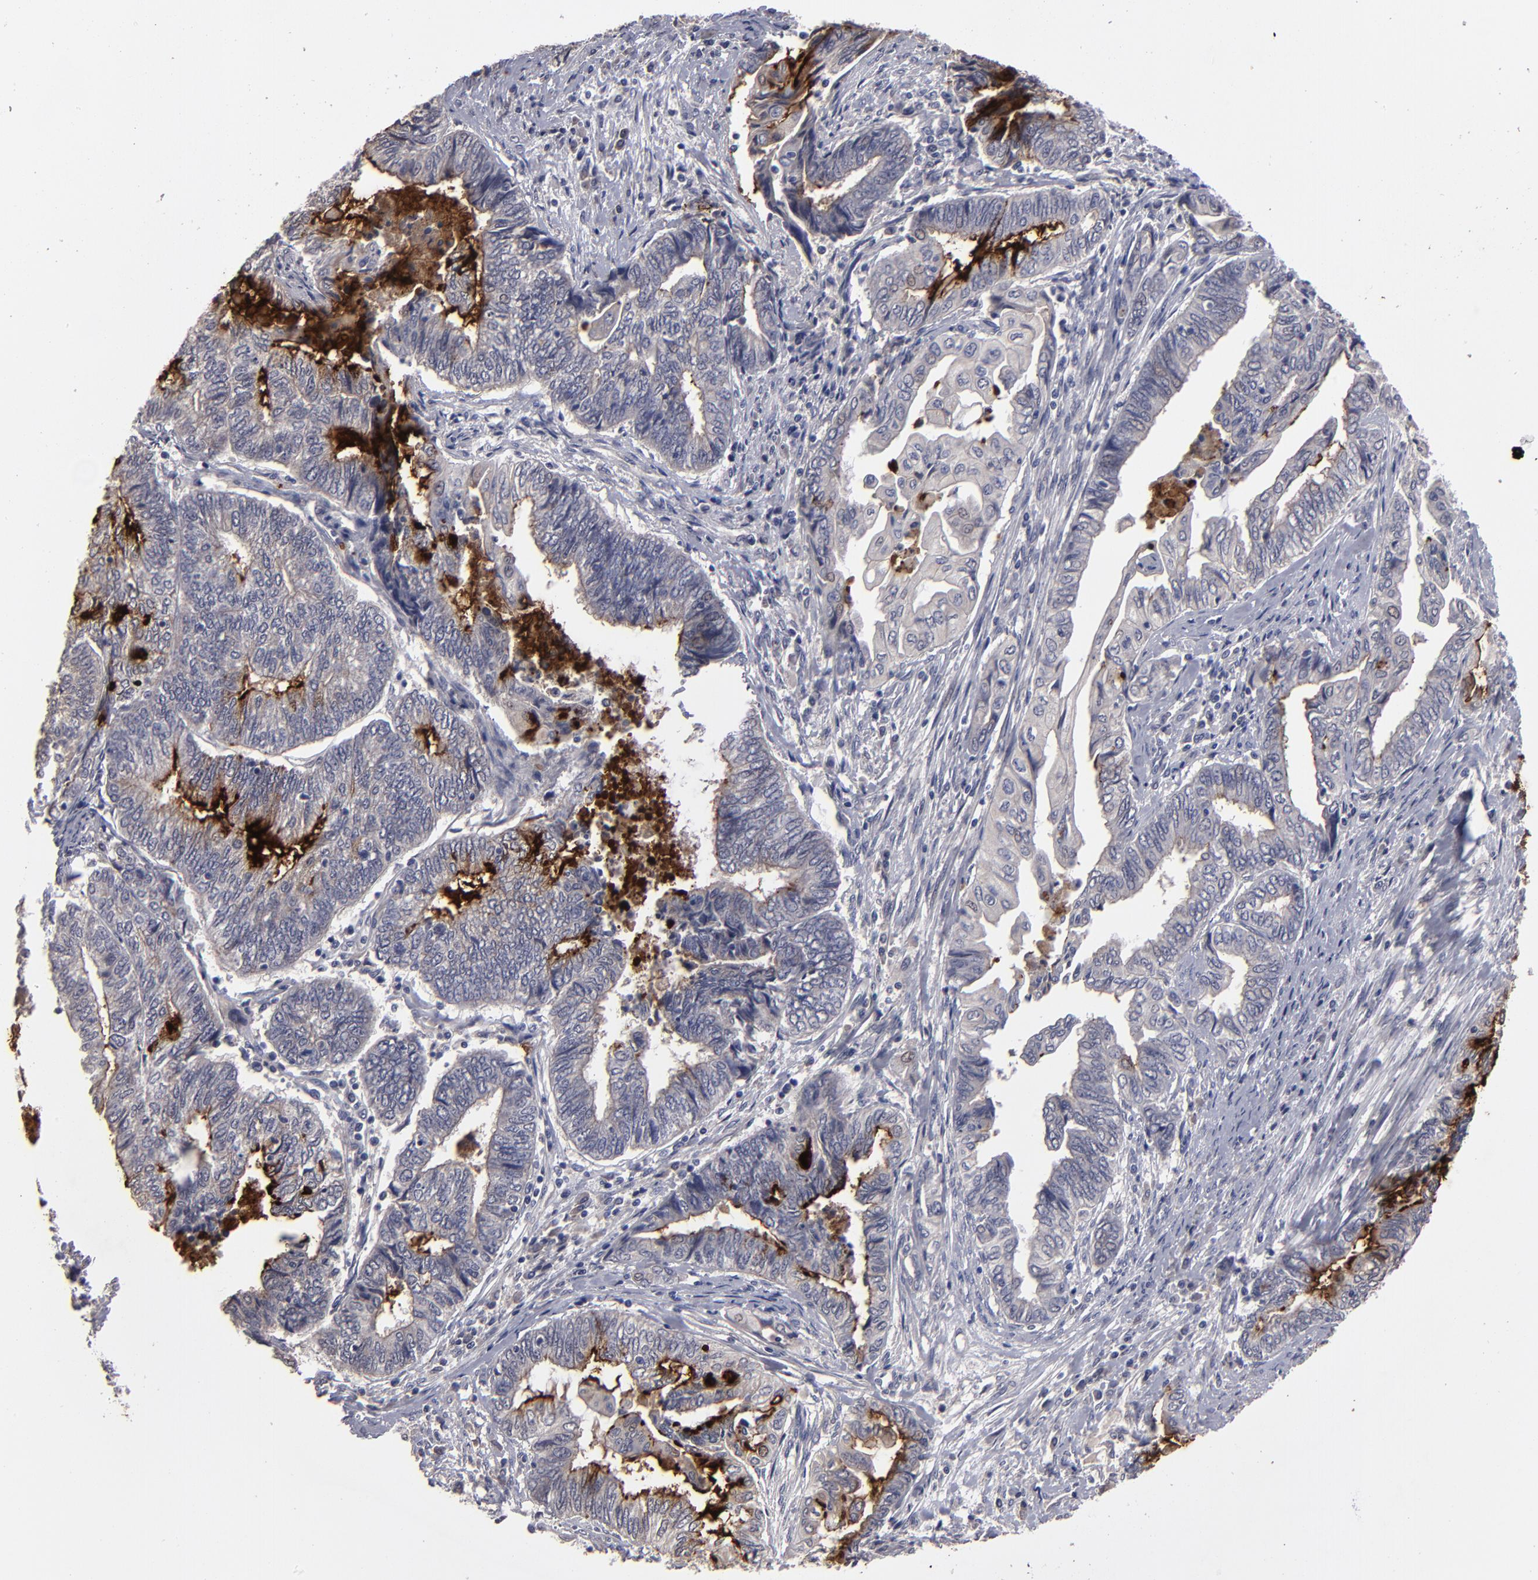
{"staining": {"intensity": "strong", "quantity": "25%-75%", "location": "cytoplasmic/membranous"}, "tissue": "endometrial cancer", "cell_type": "Tumor cells", "image_type": "cancer", "snomed": [{"axis": "morphology", "description": "Adenocarcinoma, NOS"}, {"axis": "topography", "description": "Uterus"}, {"axis": "topography", "description": "Endometrium"}], "caption": "Protein expression analysis of human endometrial cancer (adenocarcinoma) reveals strong cytoplasmic/membranous staining in approximately 25%-75% of tumor cells. Nuclei are stained in blue.", "gene": "GPM6B", "patient": {"sex": "female", "age": 70}}